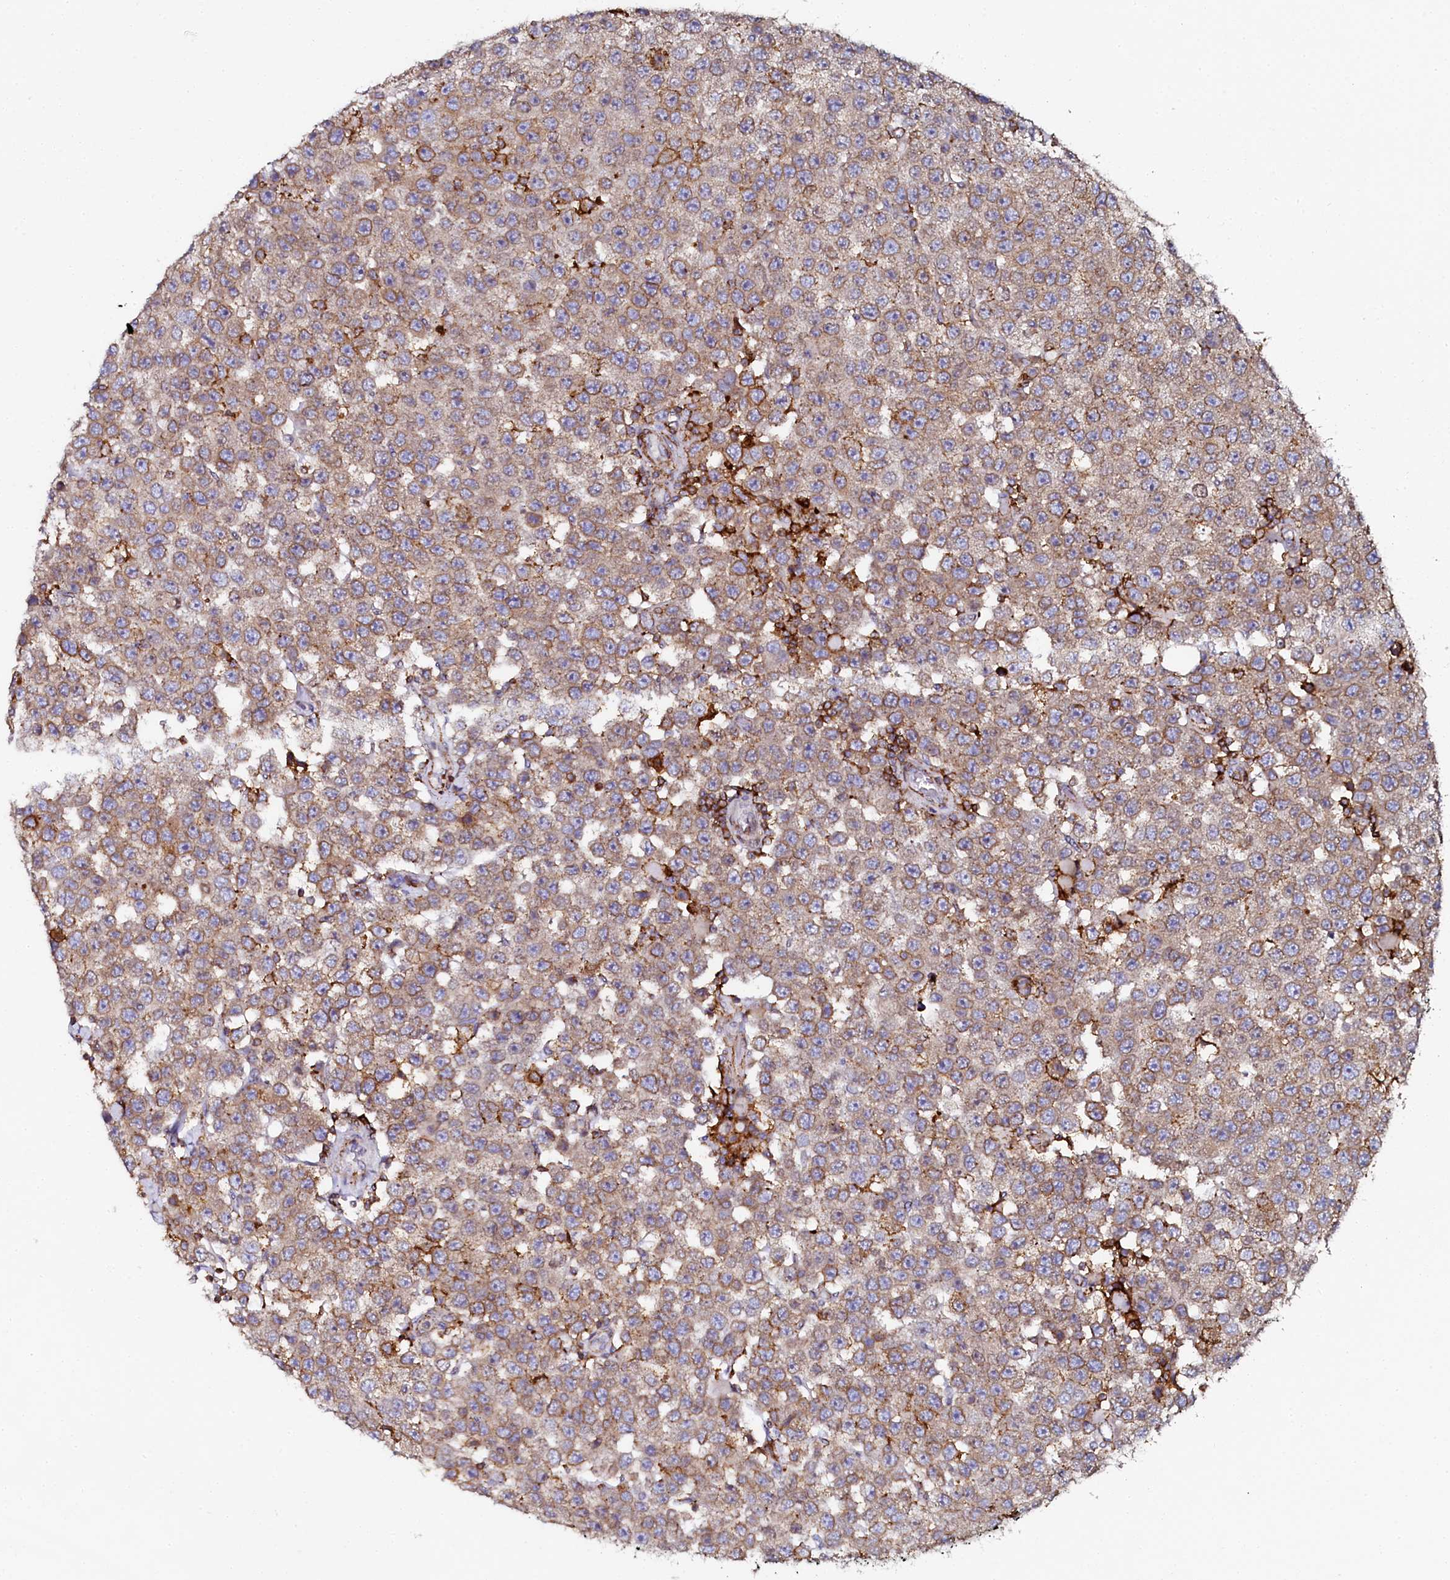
{"staining": {"intensity": "weak", "quantity": ">75%", "location": "cytoplasmic/membranous"}, "tissue": "testis cancer", "cell_type": "Tumor cells", "image_type": "cancer", "snomed": [{"axis": "morphology", "description": "Seminoma, NOS"}, {"axis": "topography", "description": "Testis"}], "caption": "Tumor cells display low levels of weak cytoplasmic/membranous staining in approximately >75% of cells in human seminoma (testis). (DAB (3,3'-diaminobenzidine) = brown stain, brightfield microscopy at high magnification).", "gene": "AAAS", "patient": {"sex": "male", "age": 28}}